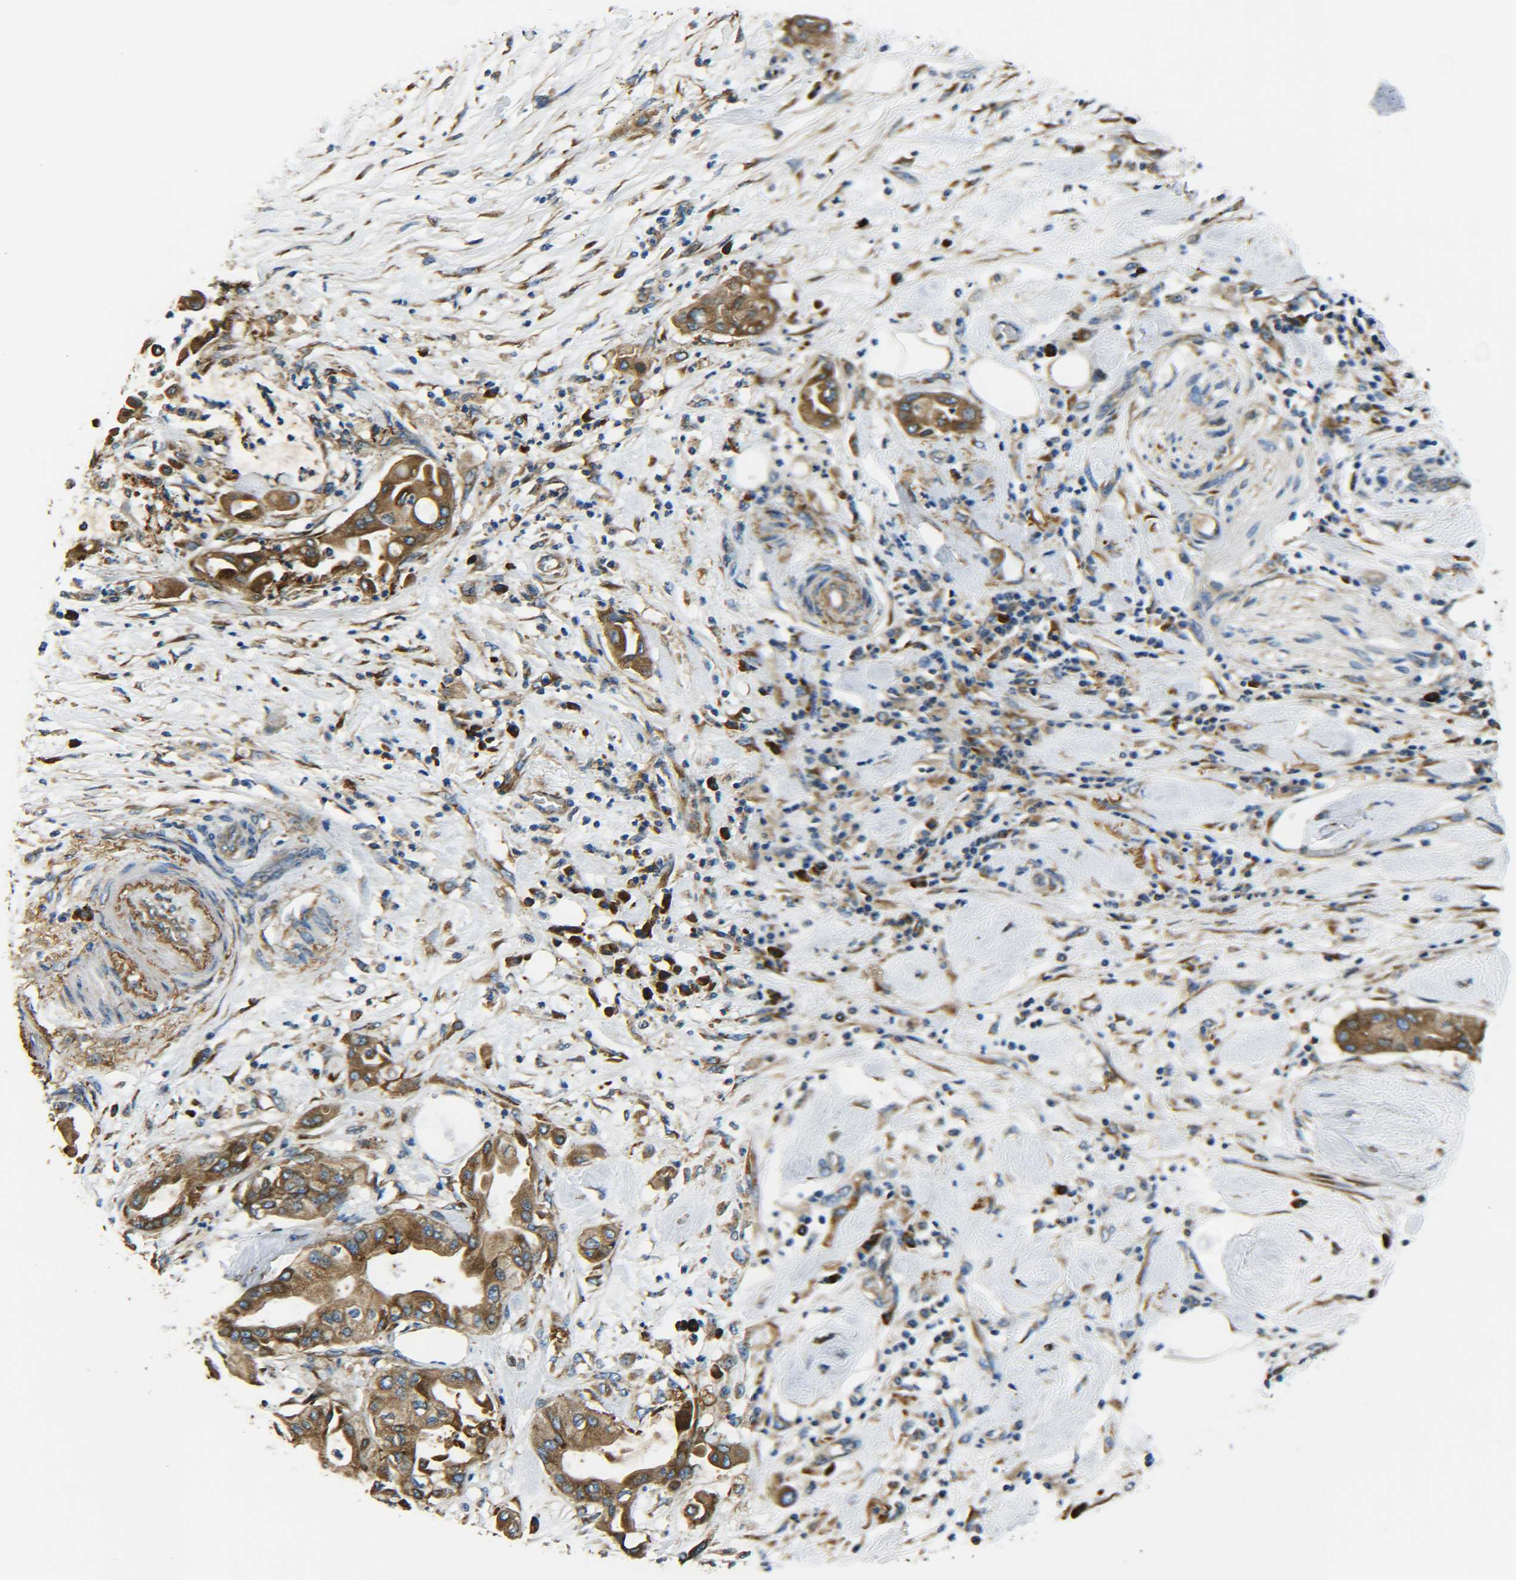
{"staining": {"intensity": "moderate", "quantity": ">75%", "location": "cytoplasmic/membranous"}, "tissue": "pancreatic cancer", "cell_type": "Tumor cells", "image_type": "cancer", "snomed": [{"axis": "morphology", "description": "Adenocarcinoma, NOS"}, {"axis": "morphology", "description": "Adenocarcinoma, metastatic, NOS"}, {"axis": "topography", "description": "Lymph node"}, {"axis": "topography", "description": "Pancreas"}, {"axis": "topography", "description": "Duodenum"}], "caption": "Pancreatic cancer (metastatic adenocarcinoma) stained for a protein (brown) exhibits moderate cytoplasmic/membranous positive expression in approximately >75% of tumor cells.", "gene": "PREB", "patient": {"sex": "female", "age": 64}}